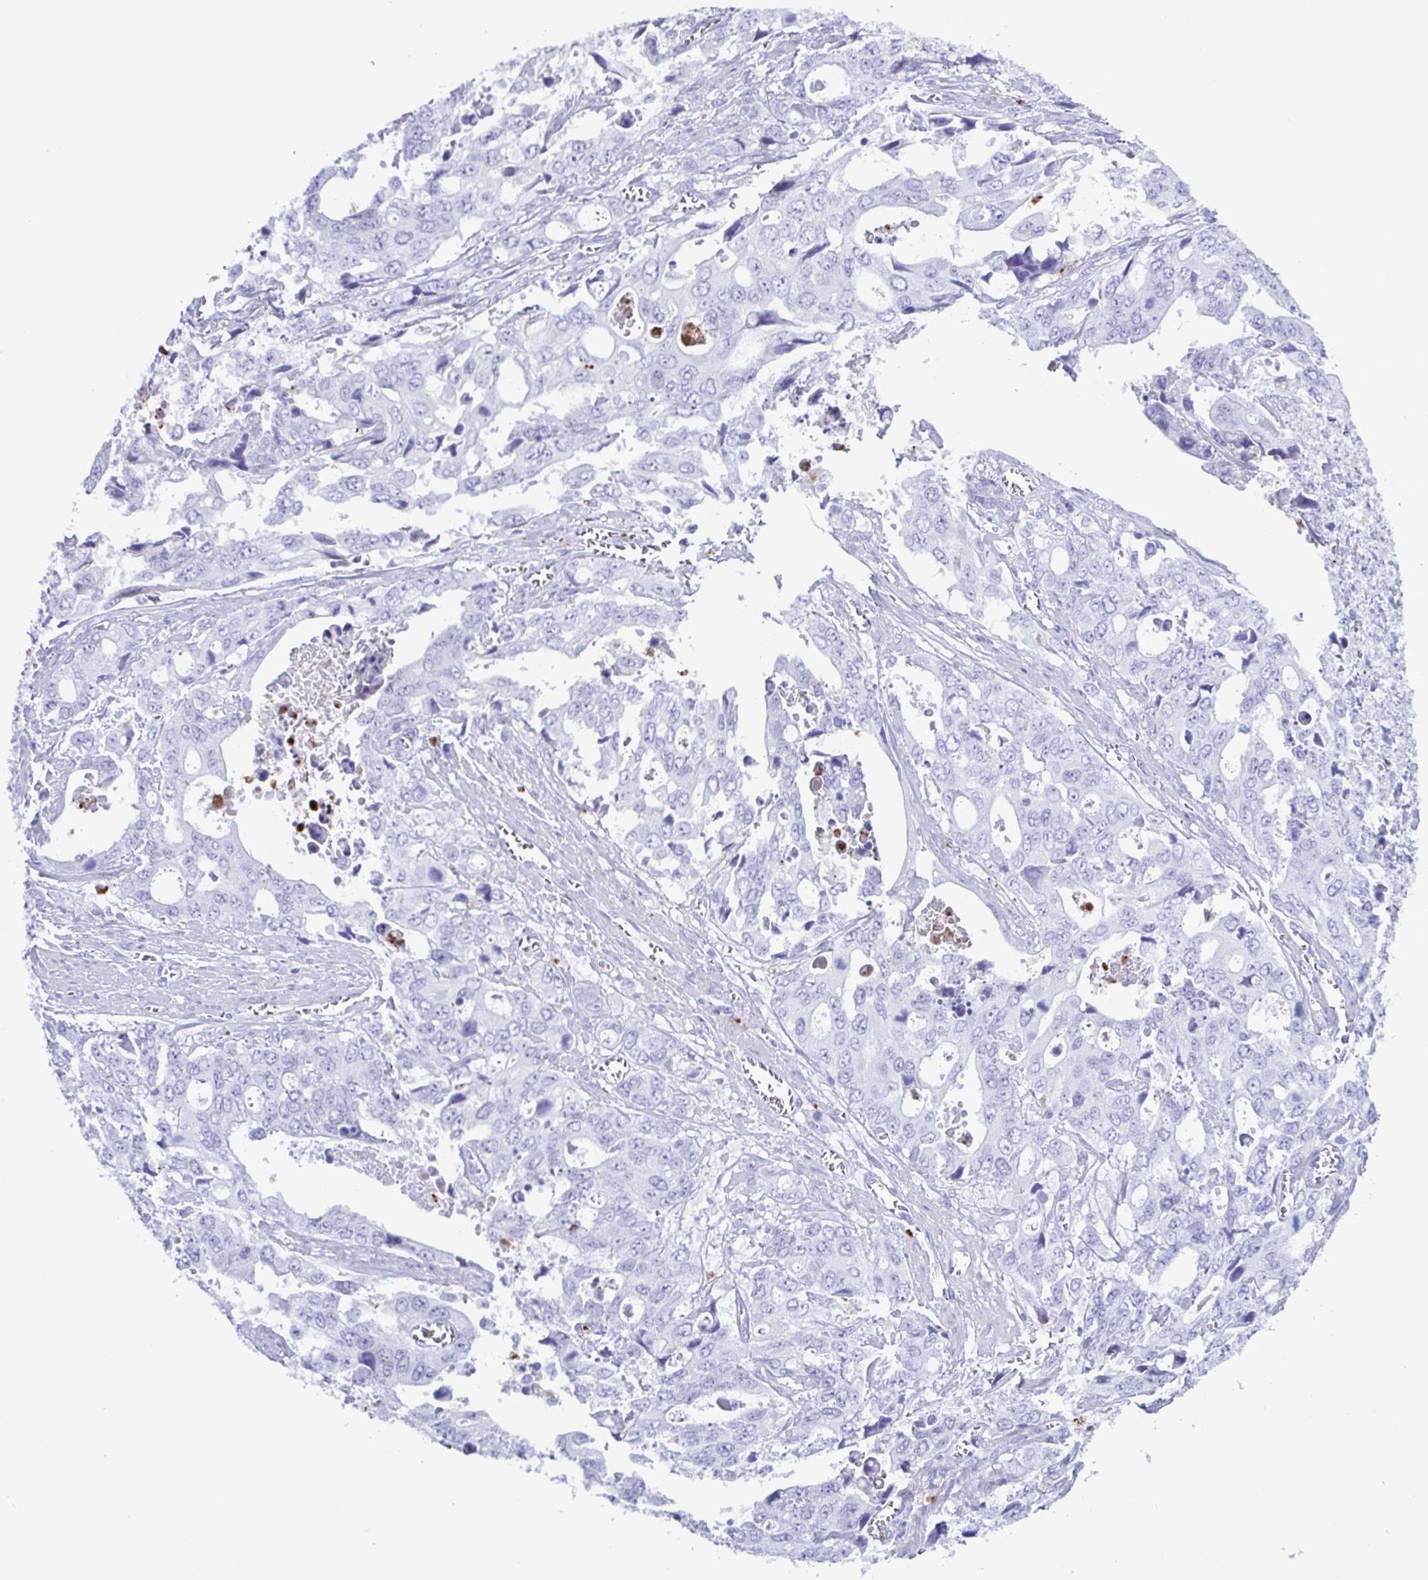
{"staining": {"intensity": "negative", "quantity": "none", "location": "none"}, "tissue": "stomach cancer", "cell_type": "Tumor cells", "image_type": "cancer", "snomed": [{"axis": "morphology", "description": "Adenocarcinoma, NOS"}, {"axis": "topography", "description": "Stomach, upper"}], "caption": "This is a histopathology image of IHC staining of stomach cancer, which shows no staining in tumor cells.", "gene": "LTF", "patient": {"sex": "male", "age": 74}}